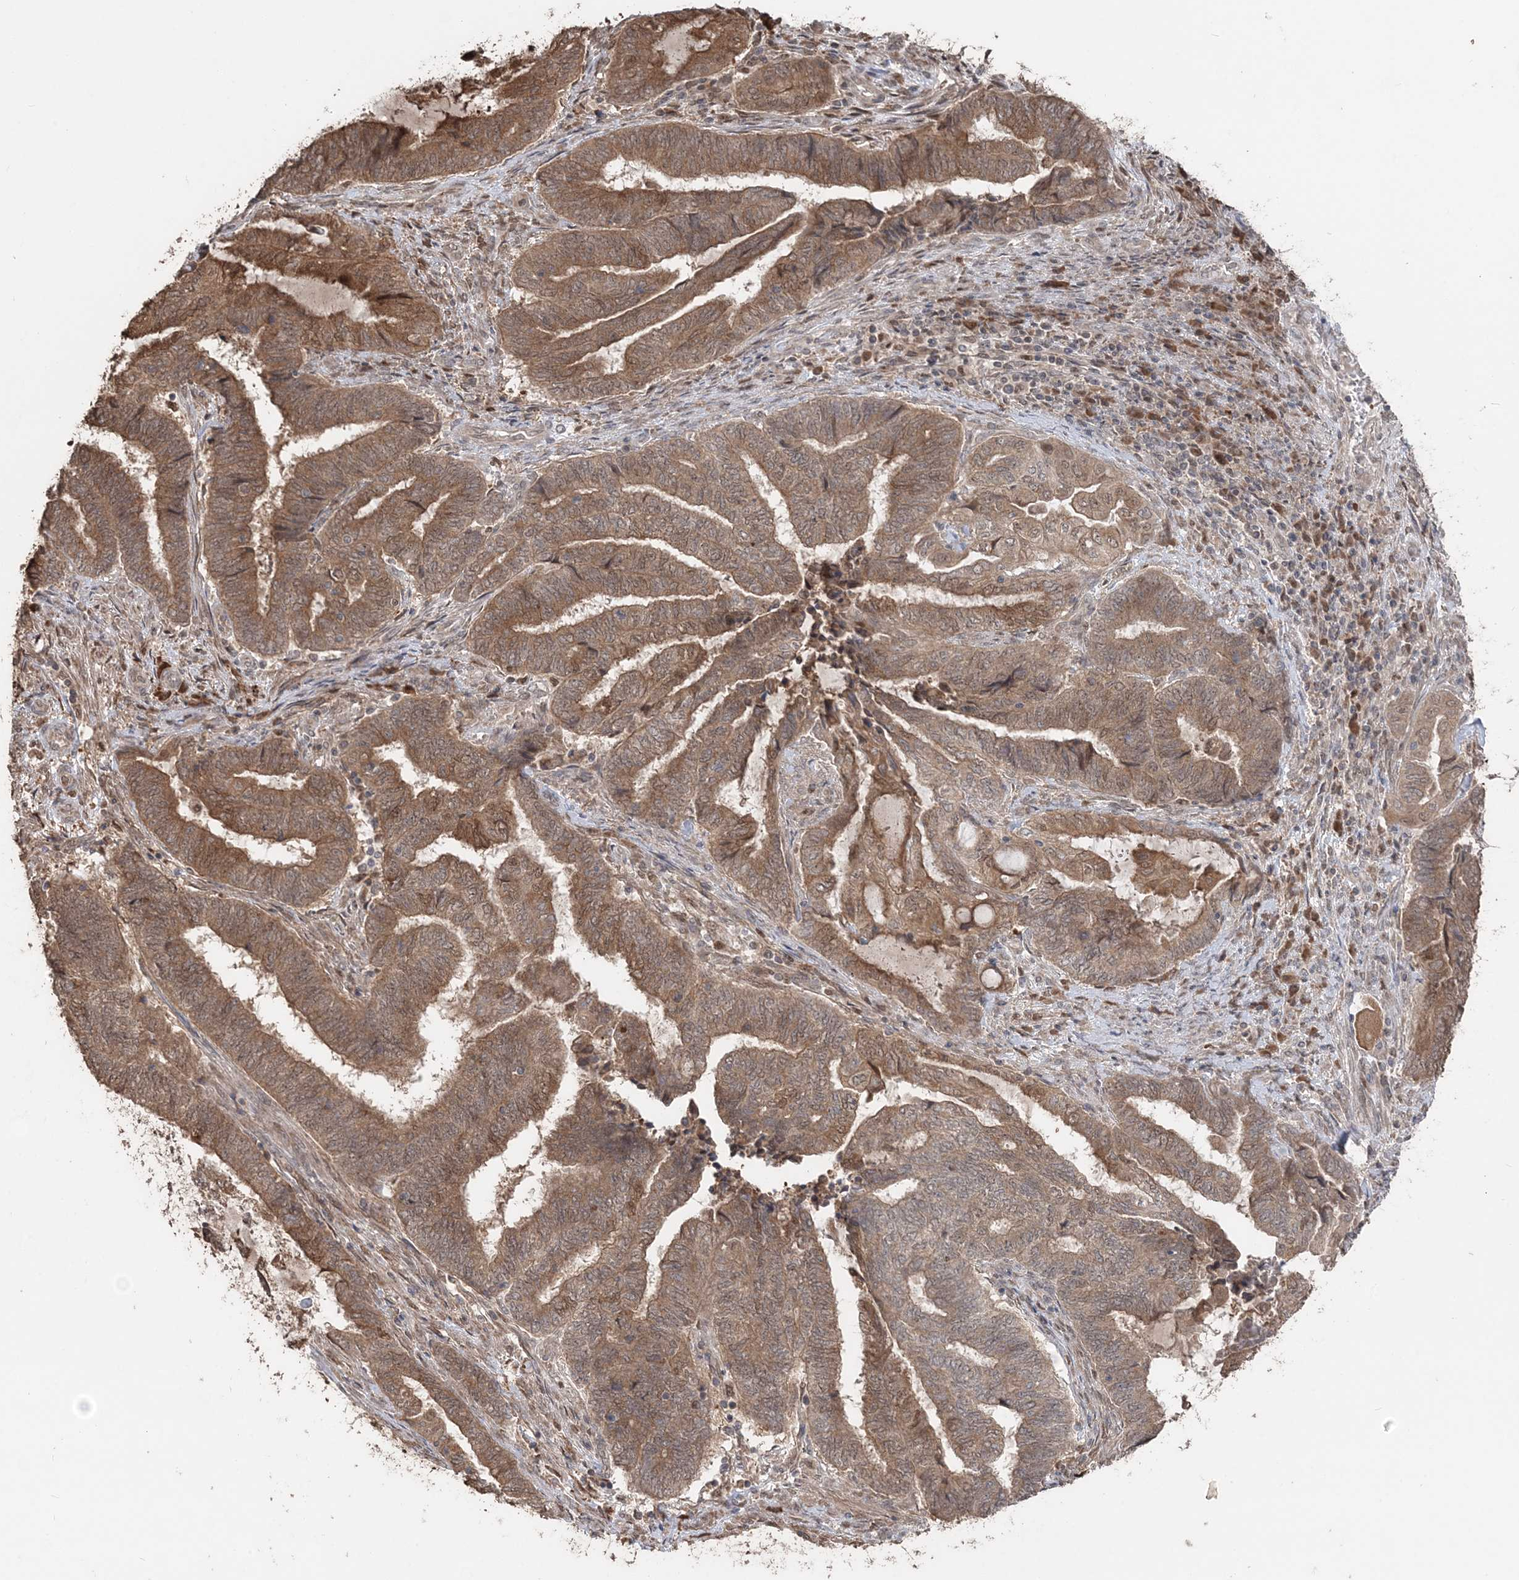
{"staining": {"intensity": "moderate", "quantity": ">75%", "location": "cytoplasmic/membranous"}, "tissue": "endometrial cancer", "cell_type": "Tumor cells", "image_type": "cancer", "snomed": [{"axis": "morphology", "description": "Adenocarcinoma, NOS"}, {"axis": "topography", "description": "Uterus"}, {"axis": "topography", "description": "Endometrium"}], "caption": "Immunohistochemistry (IHC) histopathology image of neoplastic tissue: human endometrial cancer stained using immunohistochemistry shows medium levels of moderate protein expression localized specifically in the cytoplasmic/membranous of tumor cells, appearing as a cytoplasmic/membranous brown color.", "gene": "SLU7", "patient": {"sex": "female", "age": 70}}